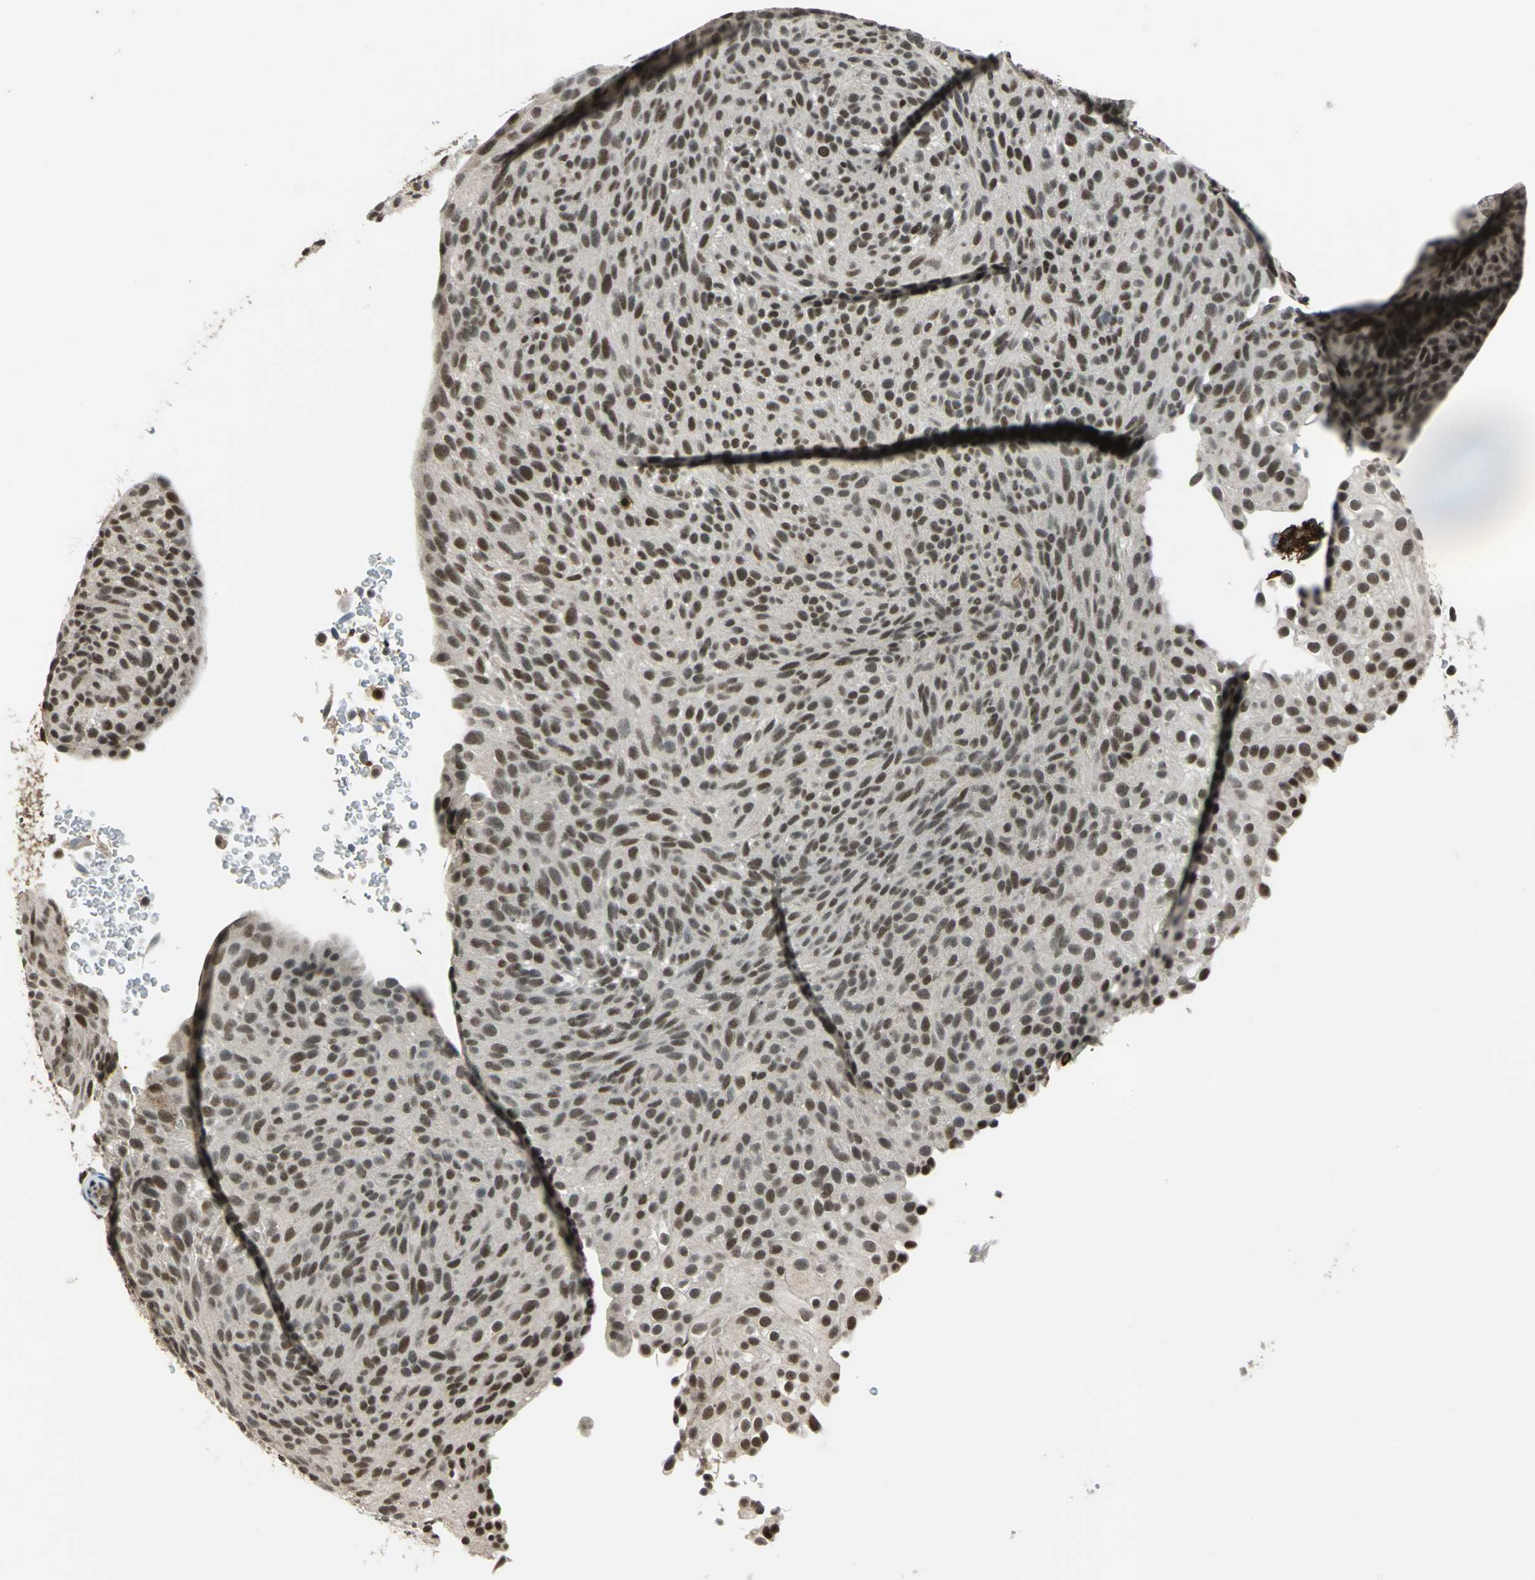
{"staining": {"intensity": "moderate", "quantity": ">75%", "location": "nuclear"}, "tissue": "urothelial cancer", "cell_type": "Tumor cells", "image_type": "cancer", "snomed": [{"axis": "morphology", "description": "Urothelial carcinoma, Low grade"}, {"axis": "topography", "description": "Urinary bladder"}], "caption": "Low-grade urothelial carcinoma stained with a brown dye exhibits moderate nuclear positive expression in about >75% of tumor cells.", "gene": "NR2C2", "patient": {"sex": "male", "age": 78}}